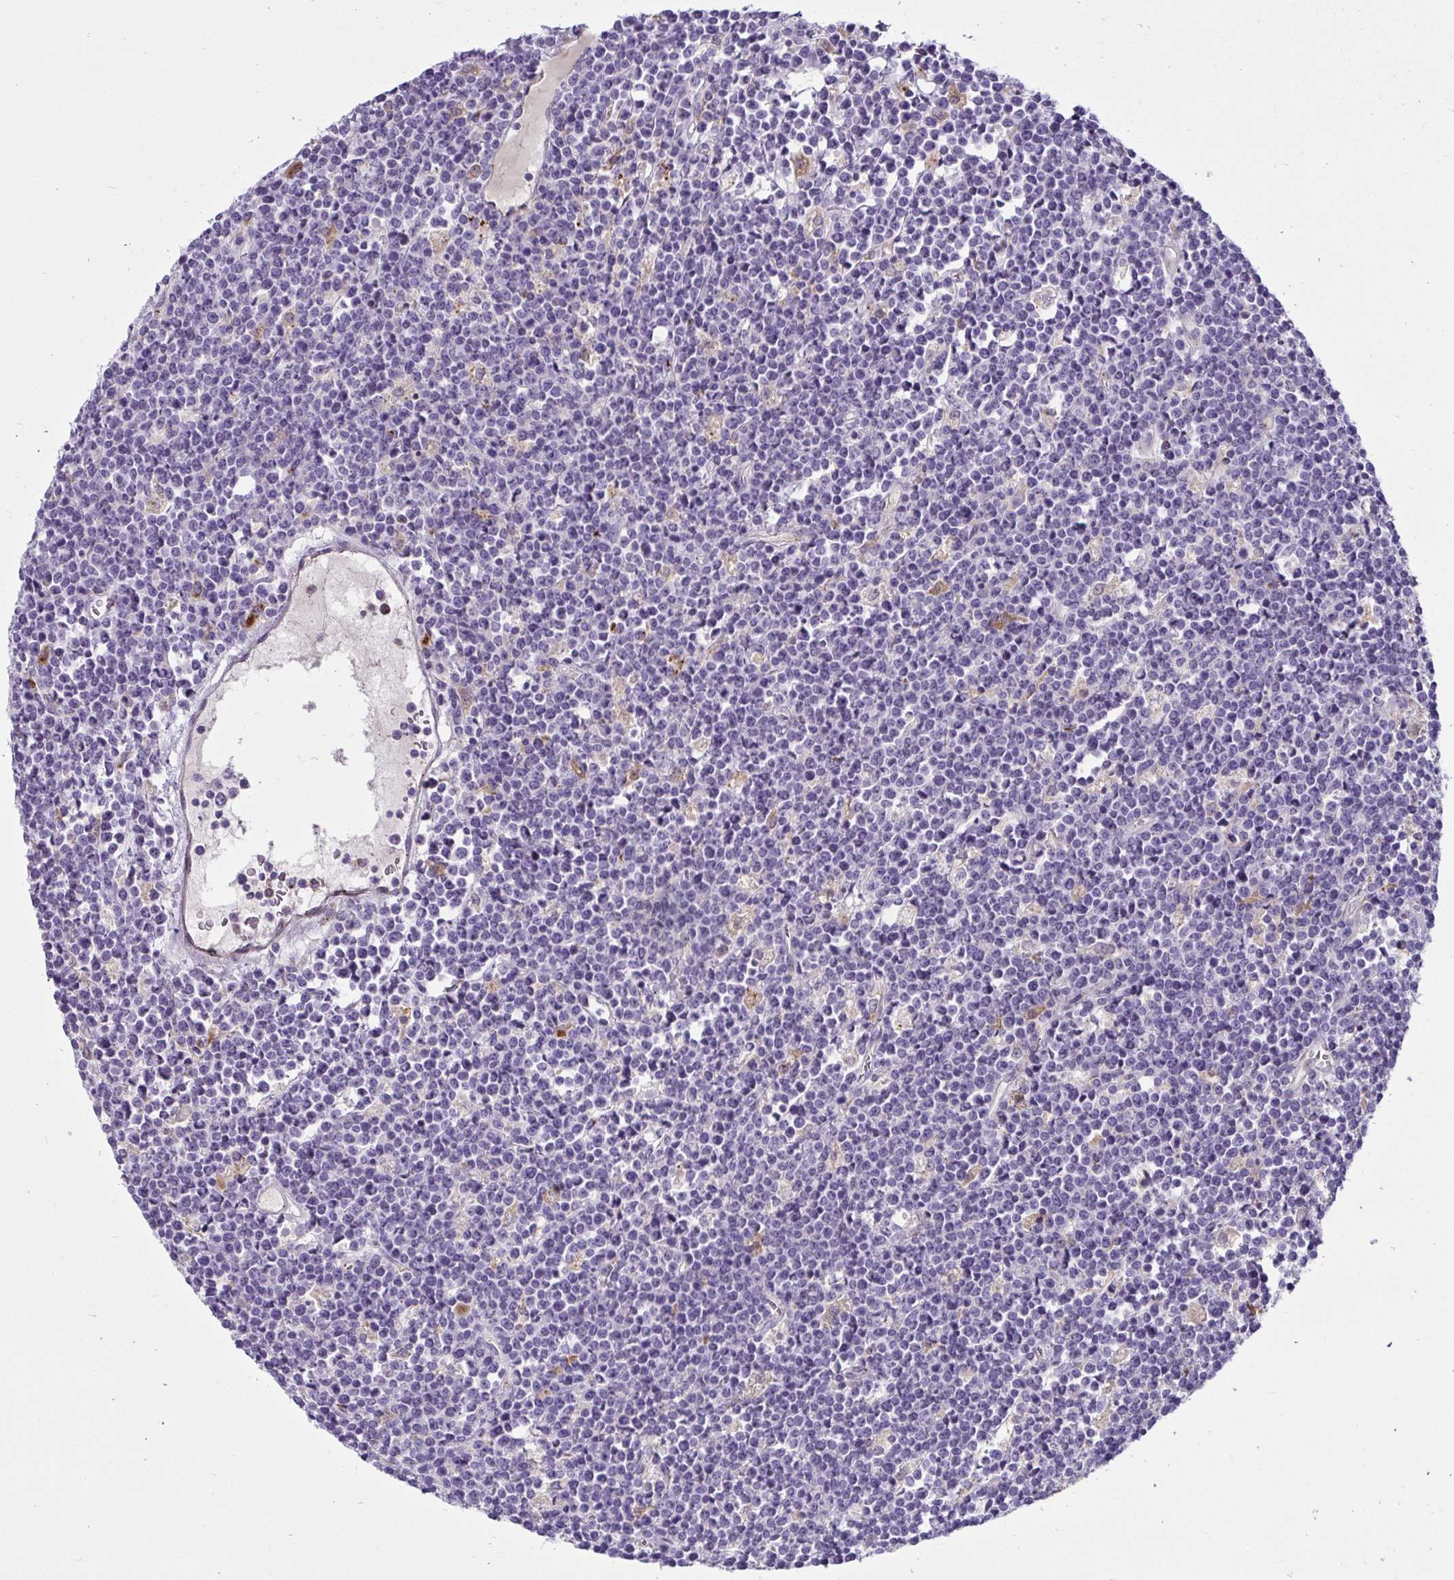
{"staining": {"intensity": "negative", "quantity": "none", "location": "none"}, "tissue": "lymphoma", "cell_type": "Tumor cells", "image_type": "cancer", "snomed": [{"axis": "morphology", "description": "Malignant lymphoma, non-Hodgkin's type, High grade"}, {"axis": "topography", "description": "Ovary"}], "caption": "High power microscopy histopathology image of an IHC histopathology image of high-grade malignant lymphoma, non-Hodgkin's type, revealing no significant staining in tumor cells.", "gene": "CTSZ", "patient": {"sex": "female", "age": 56}}